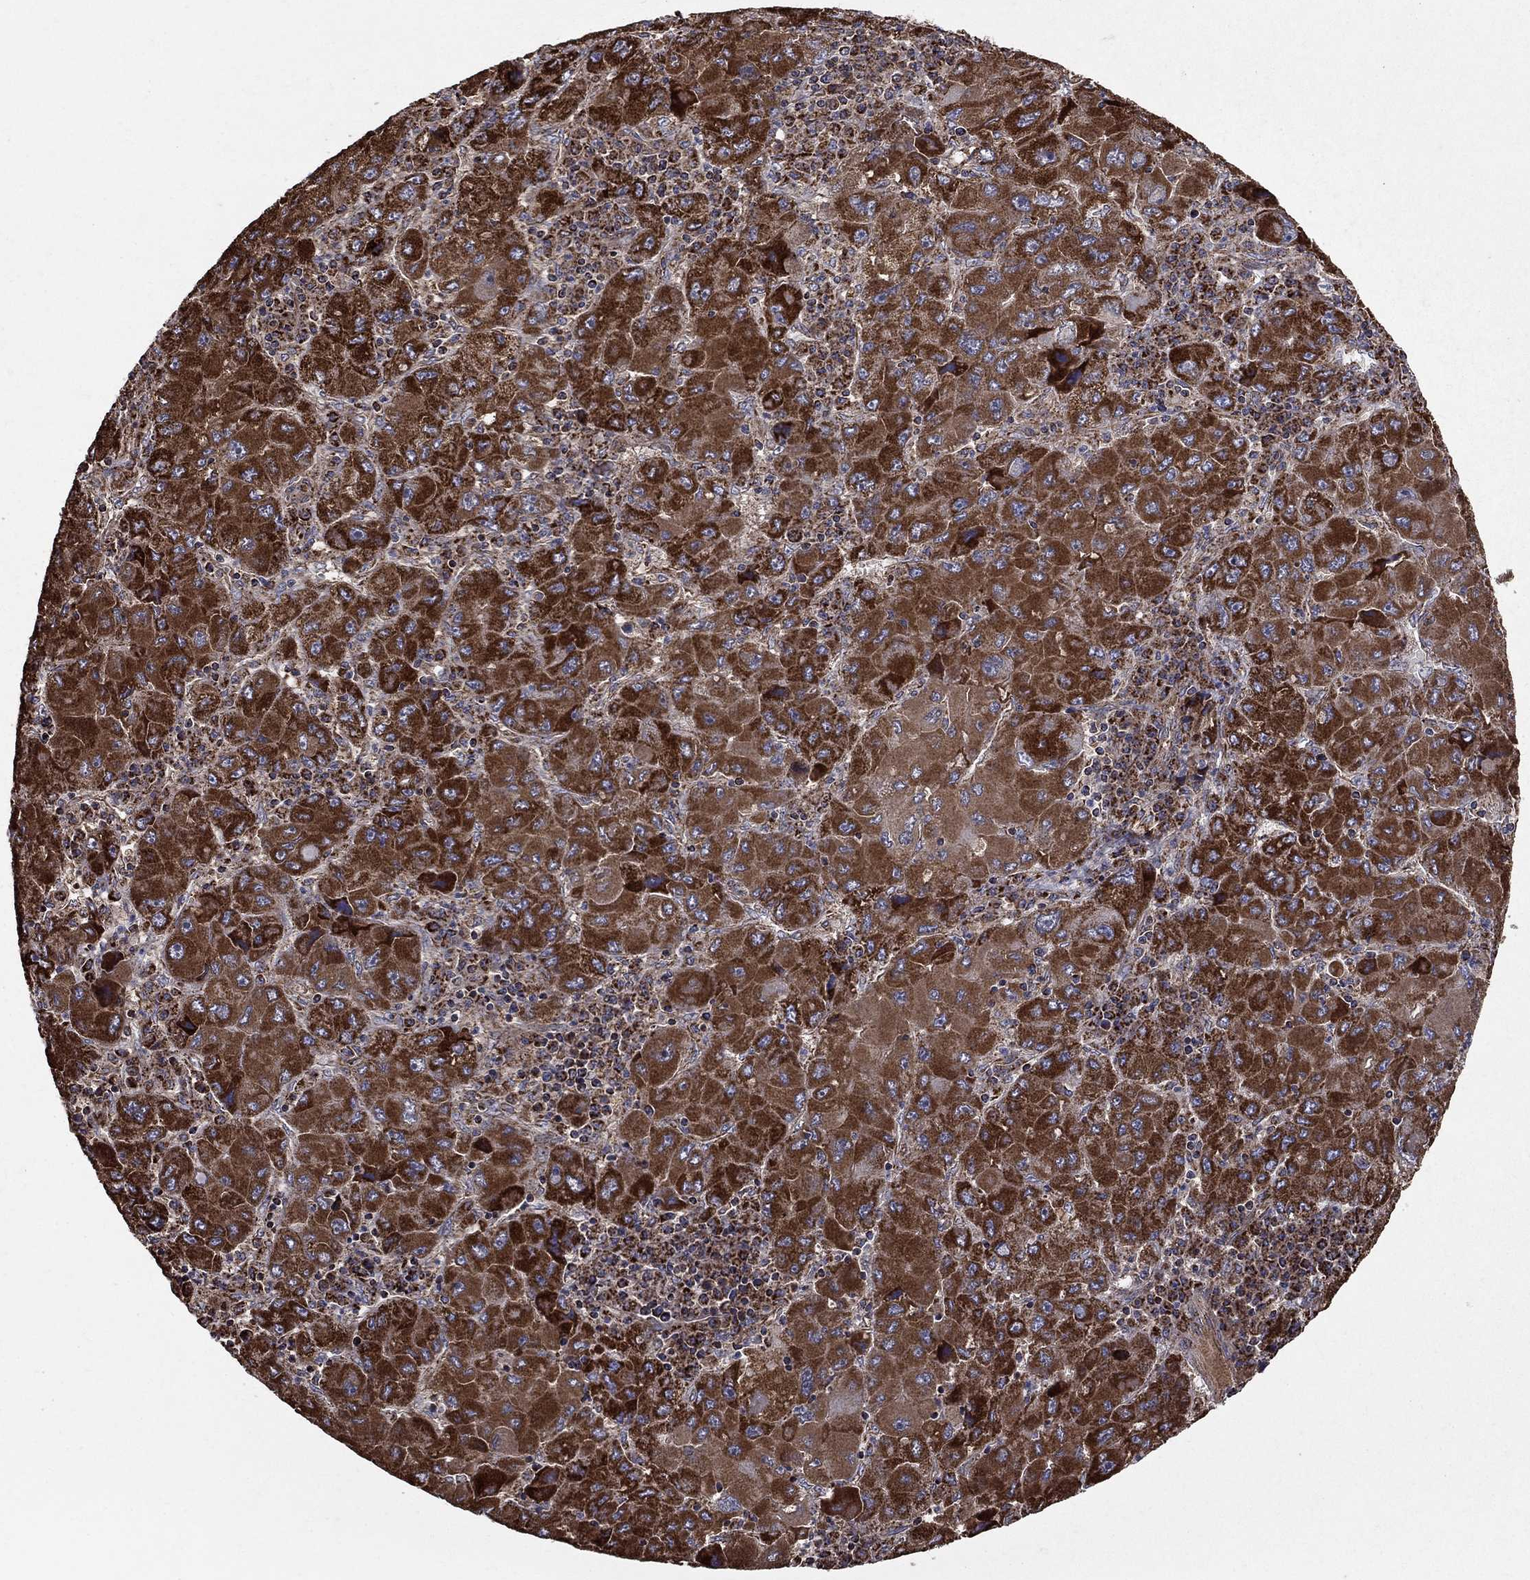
{"staining": {"intensity": "strong", "quantity": ">75%", "location": "cytoplasmic/membranous"}, "tissue": "liver cancer", "cell_type": "Tumor cells", "image_type": "cancer", "snomed": [{"axis": "morphology", "description": "Carcinoma, Hepatocellular, NOS"}, {"axis": "topography", "description": "Liver"}], "caption": "Immunohistochemical staining of liver hepatocellular carcinoma reveals high levels of strong cytoplasmic/membranous expression in approximately >75% of tumor cells.", "gene": "NDUFS8", "patient": {"sex": "male", "age": 75}}